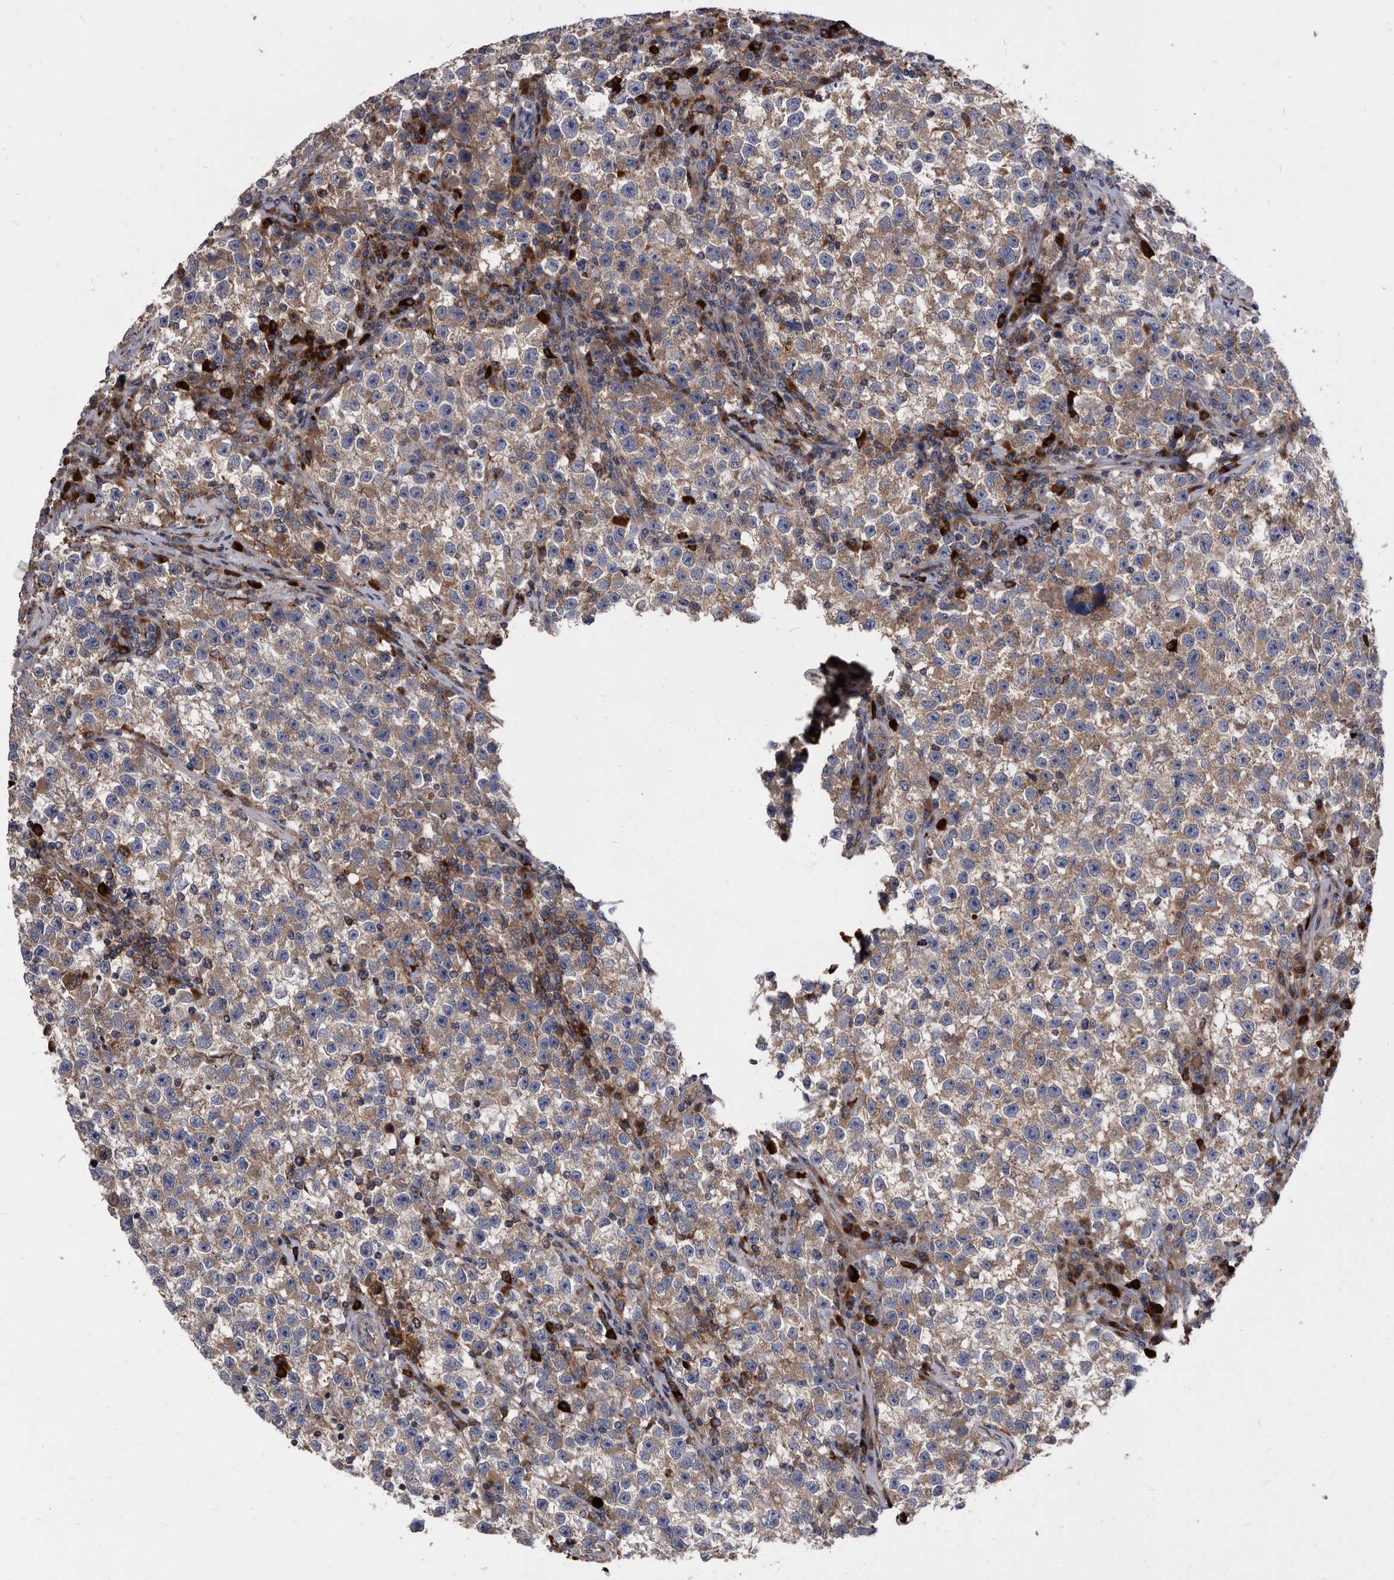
{"staining": {"intensity": "moderate", "quantity": ">75%", "location": "cytoplasmic/membranous"}, "tissue": "testis cancer", "cell_type": "Tumor cells", "image_type": "cancer", "snomed": [{"axis": "morphology", "description": "Seminoma, NOS"}, {"axis": "topography", "description": "Testis"}], "caption": "Protein analysis of testis cancer (seminoma) tissue shows moderate cytoplasmic/membranous positivity in about >75% of tumor cells. Immunohistochemistry stains the protein of interest in brown and the nuclei are stained blue.", "gene": "DTNBP1", "patient": {"sex": "male", "age": 22}}